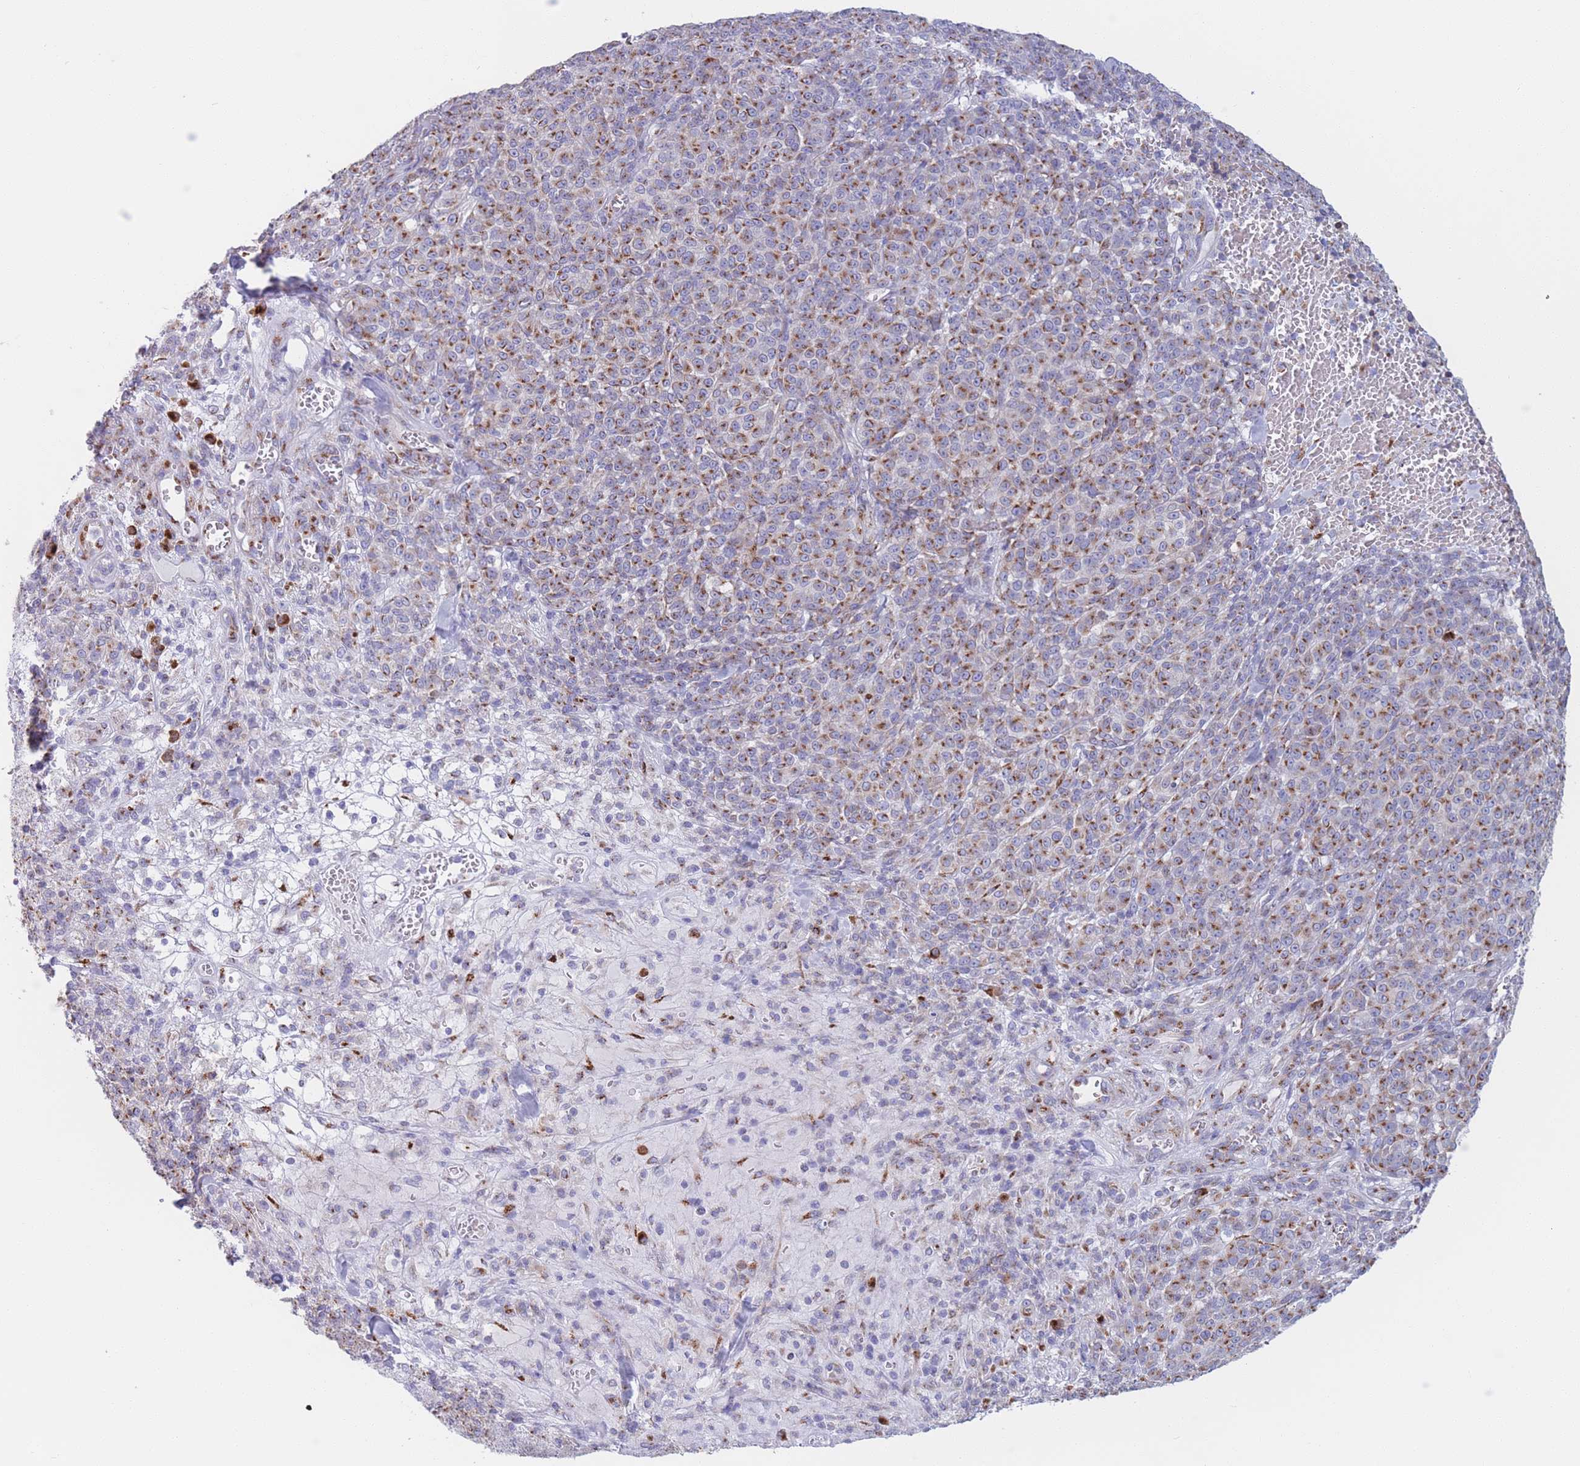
{"staining": {"intensity": "moderate", "quantity": ">75%", "location": "cytoplasmic/membranous"}, "tissue": "melanoma", "cell_type": "Tumor cells", "image_type": "cancer", "snomed": [{"axis": "morphology", "description": "Normal tissue, NOS"}, {"axis": "morphology", "description": "Malignant melanoma, NOS"}, {"axis": "topography", "description": "Skin"}], "caption": "This photomicrograph displays IHC staining of human melanoma, with medium moderate cytoplasmic/membranous positivity in about >75% of tumor cells.", "gene": "MRPL30", "patient": {"sex": "female", "age": 34}}